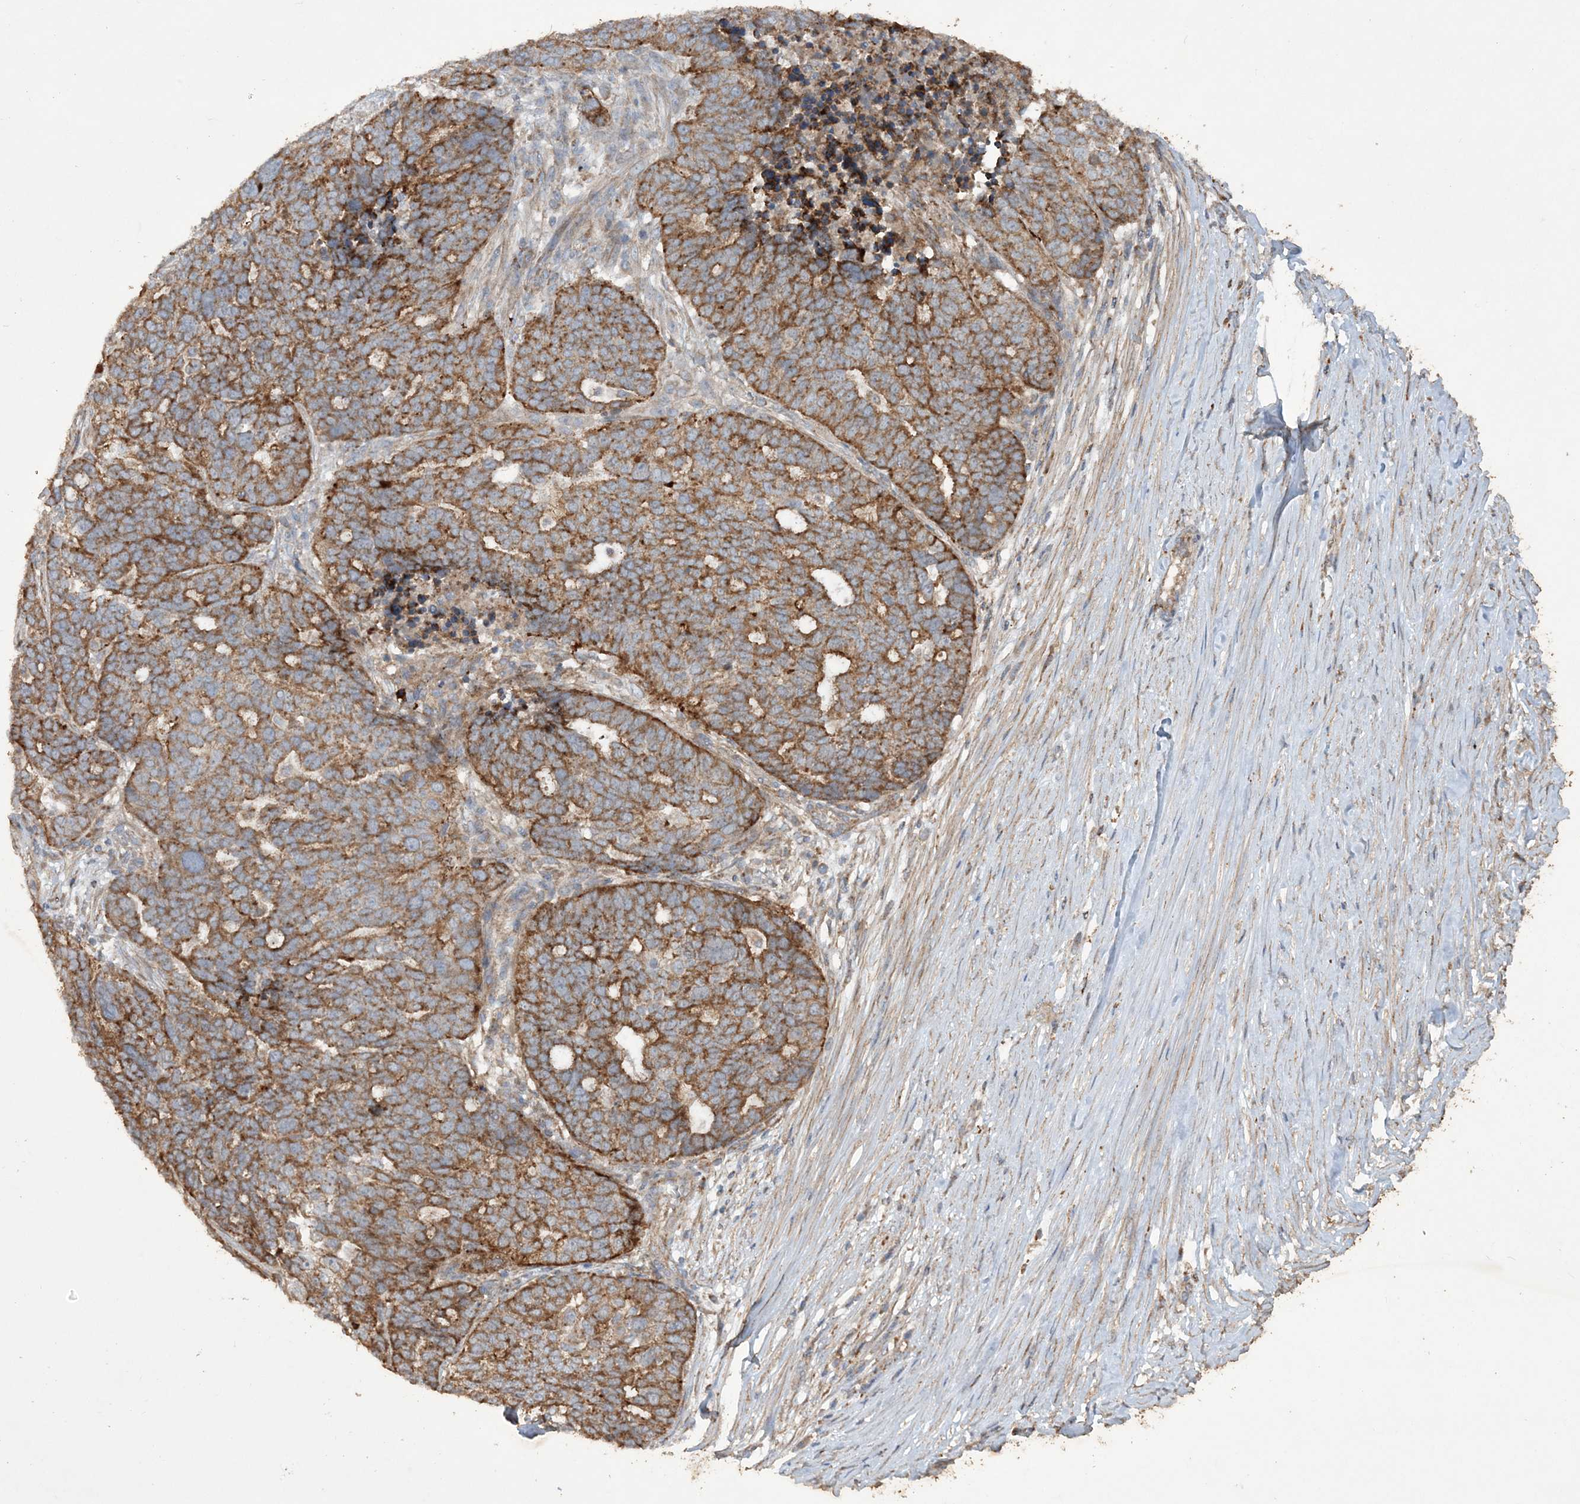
{"staining": {"intensity": "moderate", "quantity": ">75%", "location": "cytoplasmic/membranous"}, "tissue": "ovarian cancer", "cell_type": "Tumor cells", "image_type": "cancer", "snomed": [{"axis": "morphology", "description": "Cystadenocarcinoma, serous, NOS"}, {"axis": "topography", "description": "Ovary"}], "caption": "Protein analysis of ovarian serous cystadenocarcinoma tissue exhibits moderate cytoplasmic/membranous staining in approximately >75% of tumor cells. The protein of interest is stained brown, and the nuclei are stained in blue (DAB (3,3'-diaminobenzidine) IHC with brightfield microscopy, high magnification).", "gene": "TTC7A", "patient": {"sex": "female", "age": 59}}